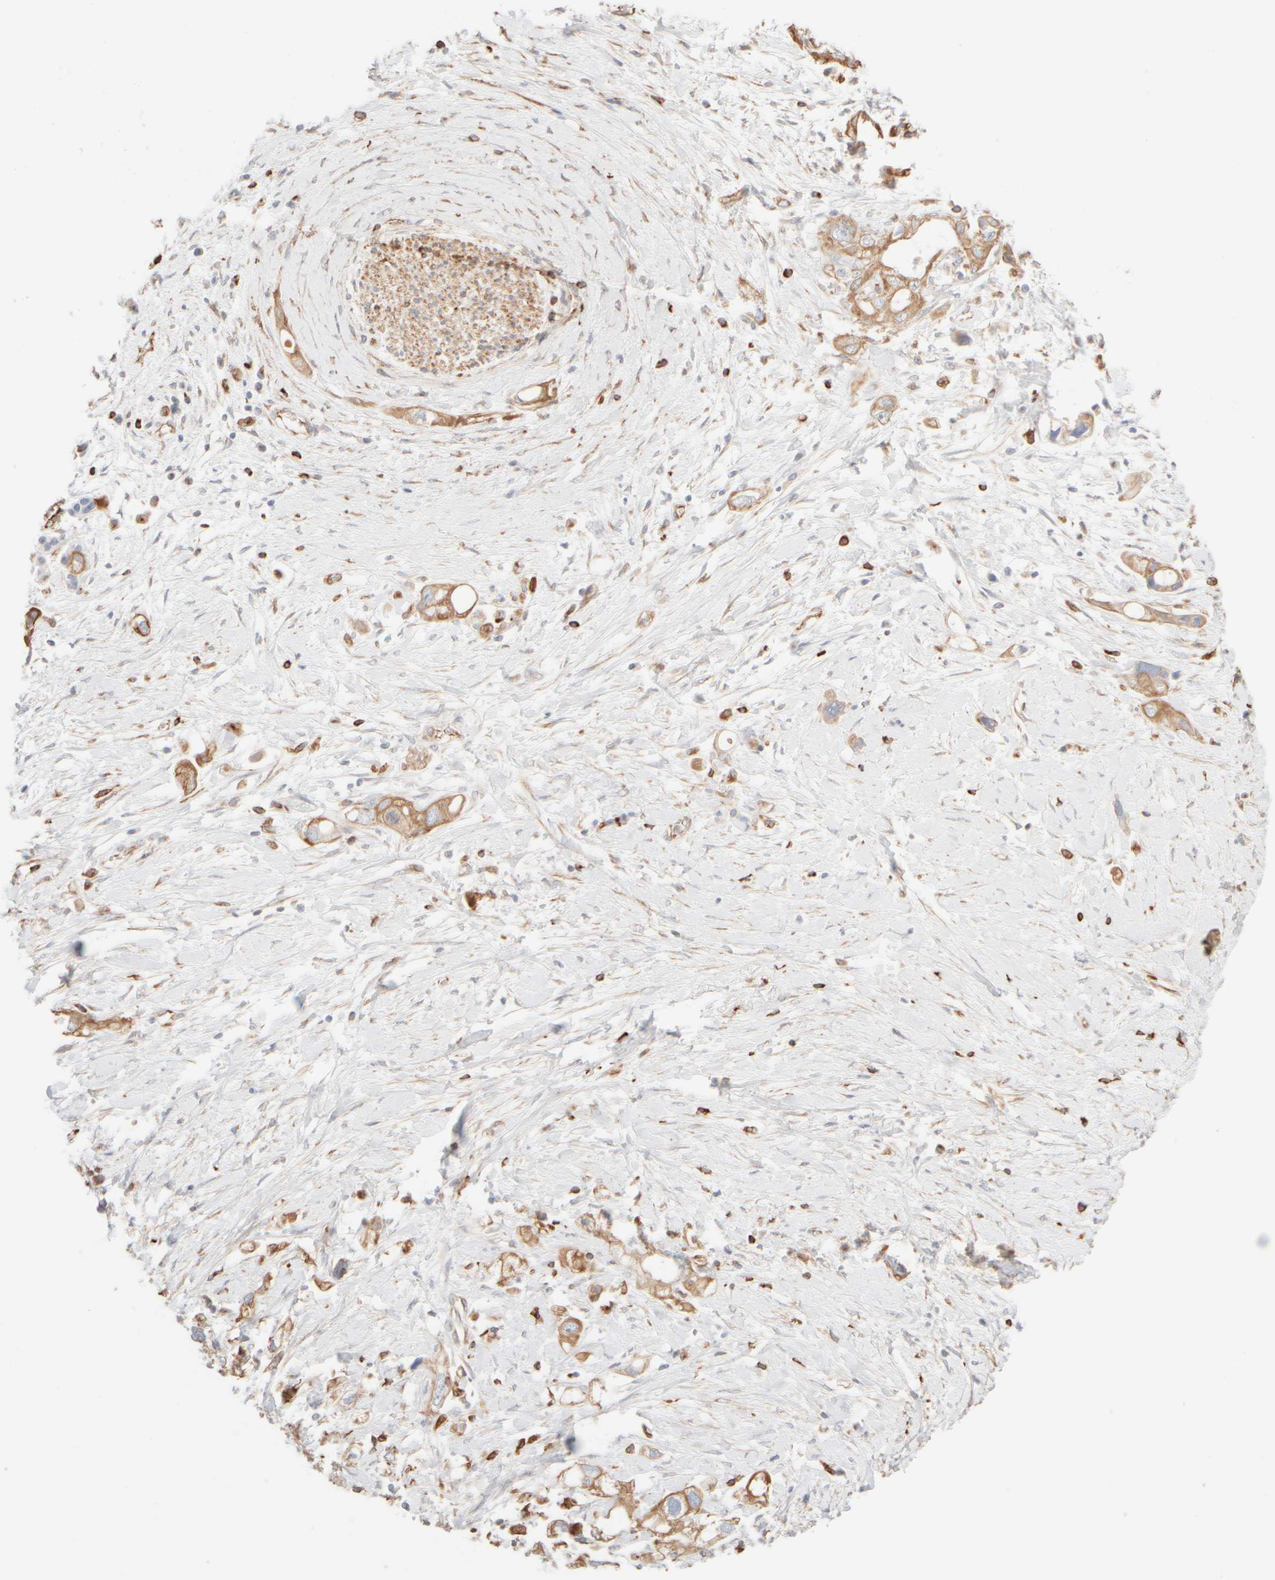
{"staining": {"intensity": "moderate", "quantity": ">75%", "location": "cytoplasmic/membranous"}, "tissue": "pancreatic cancer", "cell_type": "Tumor cells", "image_type": "cancer", "snomed": [{"axis": "morphology", "description": "Adenocarcinoma, NOS"}, {"axis": "topography", "description": "Pancreas"}], "caption": "High-magnification brightfield microscopy of pancreatic cancer stained with DAB (brown) and counterstained with hematoxylin (blue). tumor cells exhibit moderate cytoplasmic/membranous staining is seen in about>75% of cells.", "gene": "KRT15", "patient": {"sex": "female", "age": 56}}